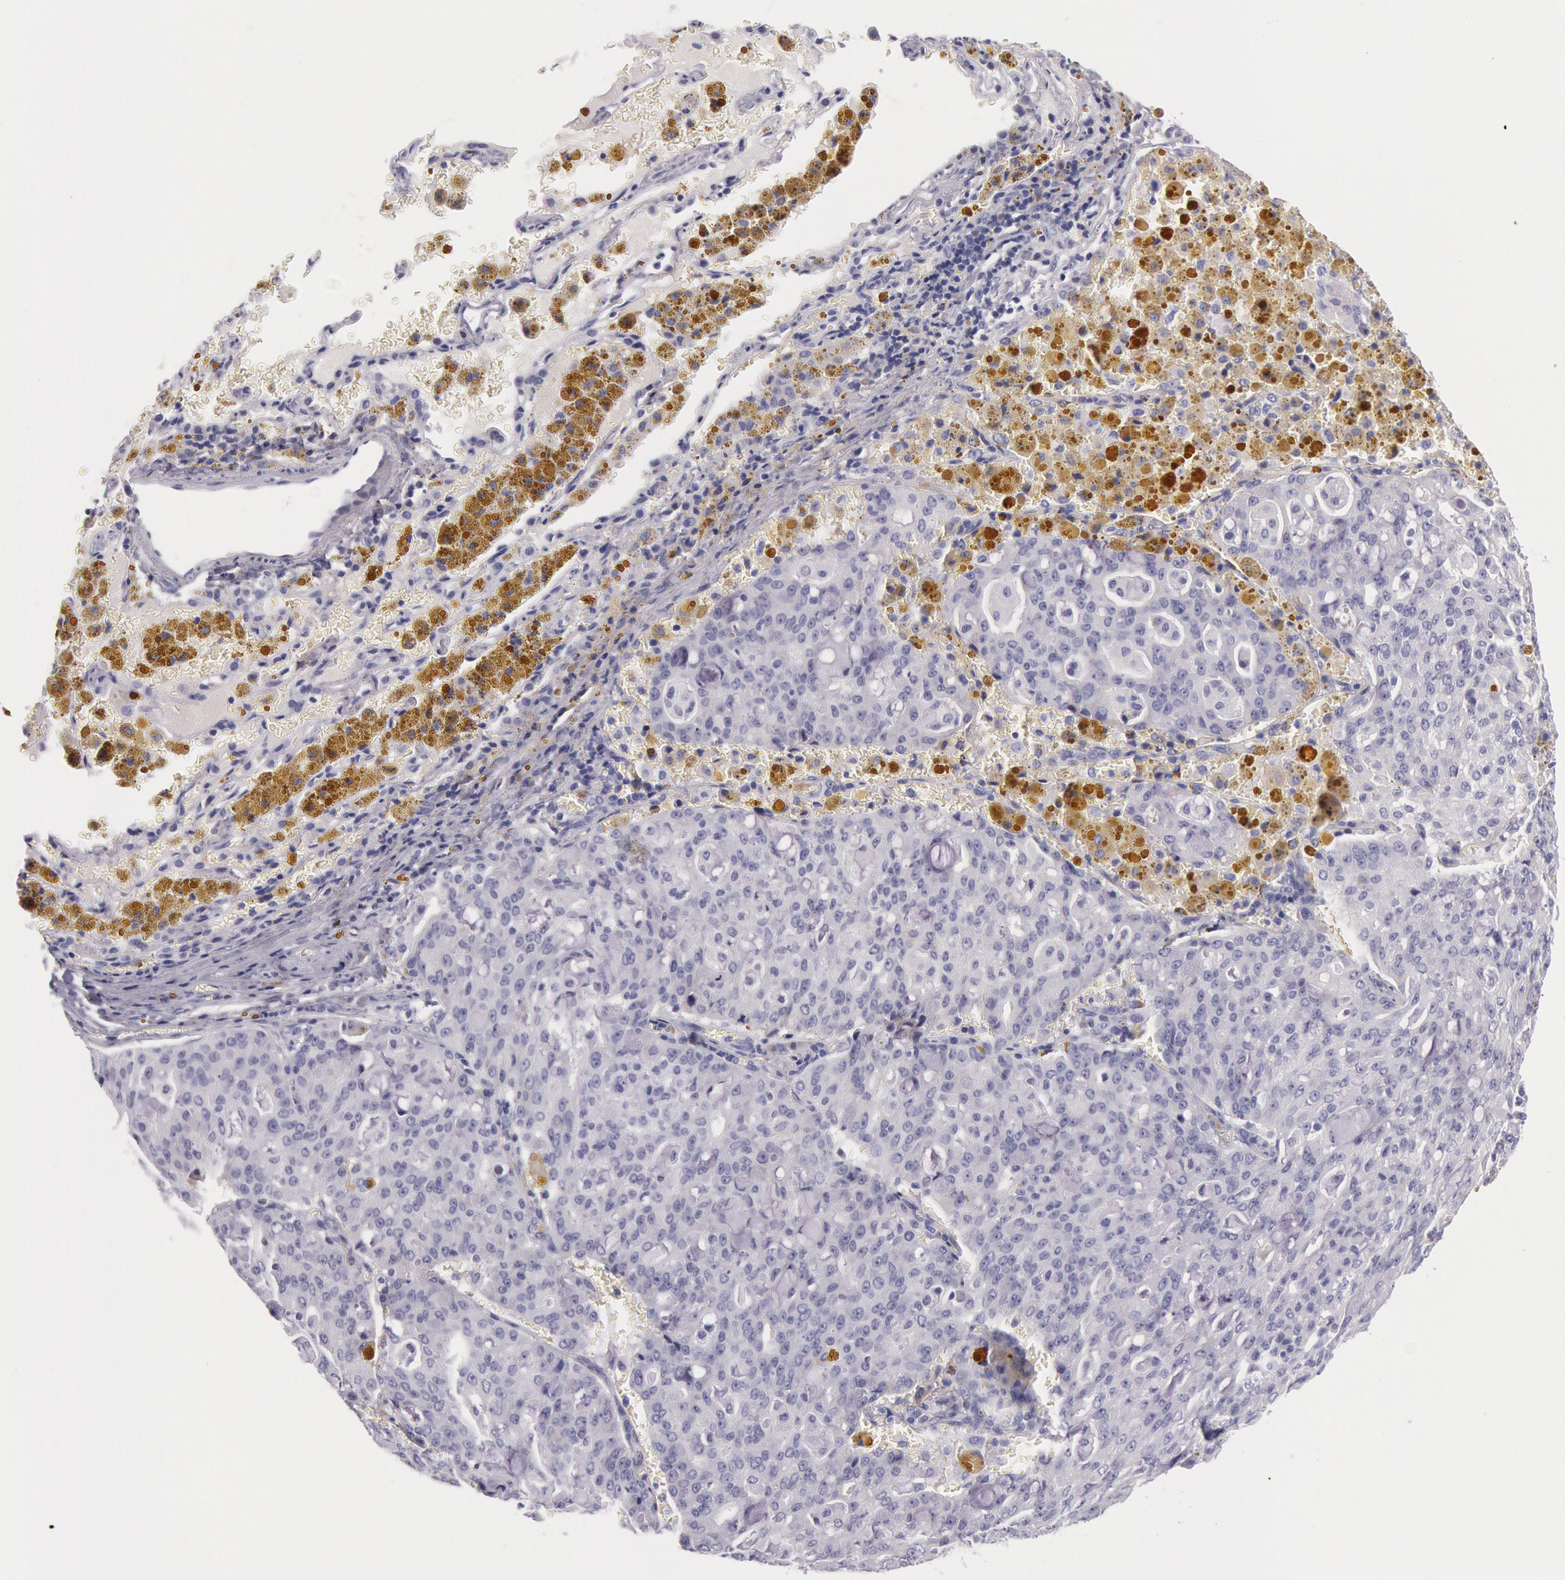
{"staining": {"intensity": "negative", "quantity": "none", "location": "none"}, "tissue": "lung cancer", "cell_type": "Tumor cells", "image_type": "cancer", "snomed": [{"axis": "morphology", "description": "Adenocarcinoma, NOS"}, {"axis": "topography", "description": "Lung"}], "caption": "An image of human adenocarcinoma (lung) is negative for staining in tumor cells.", "gene": "EGFR", "patient": {"sex": "female", "age": 44}}